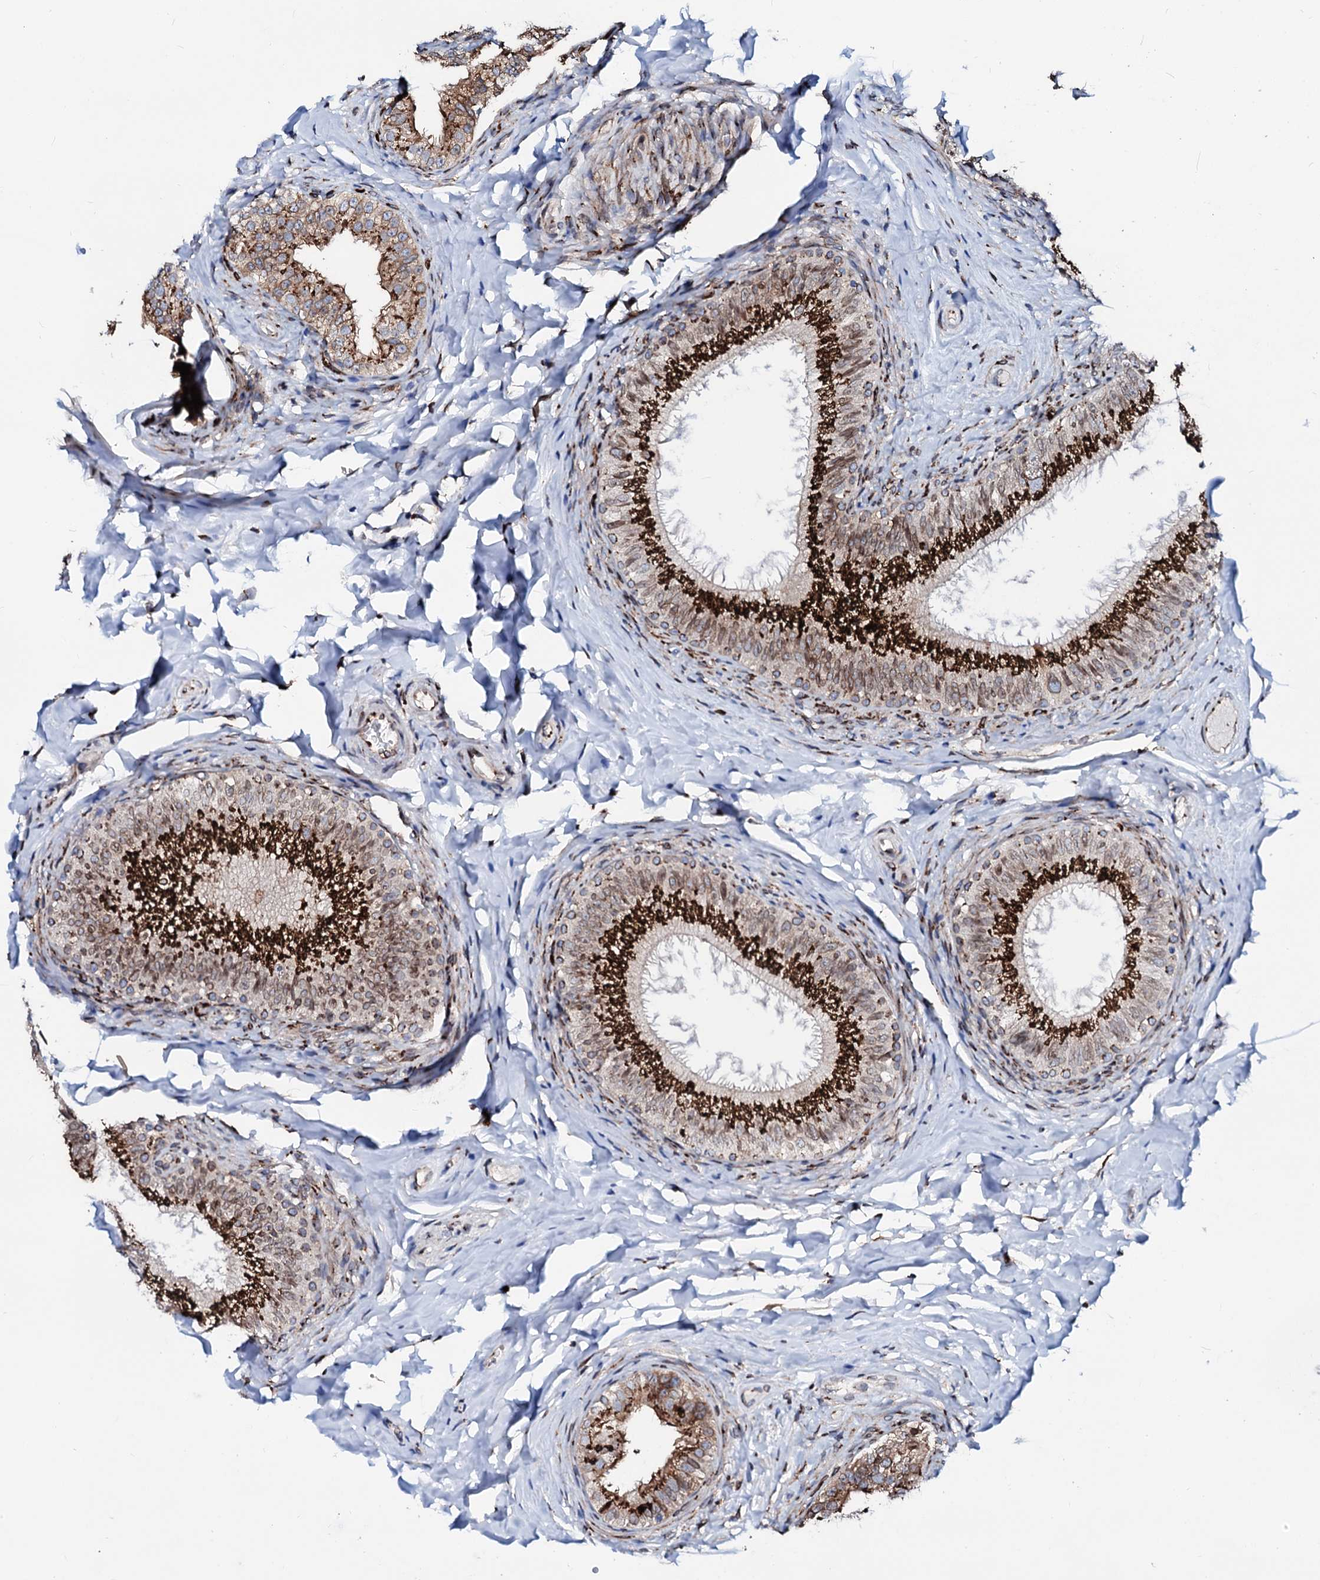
{"staining": {"intensity": "strong", "quantity": ">75%", "location": "cytoplasmic/membranous"}, "tissue": "epididymis", "cell_type": "Glandular cells", "image_type": "normal", "snomed": [{"axis": "morphology", "description": "Normal tissue, NOS"}, {"axis": "topography", "description": "Epididymis"}], "caption": "The histopathology image shows staining of unremarkable epididymis, revealing strong cytoplasmic/membranous protein positivity (brown color) within glandular cells.", "gene": "TMCO3", "patient": {"sex": "male", "age": 49}}